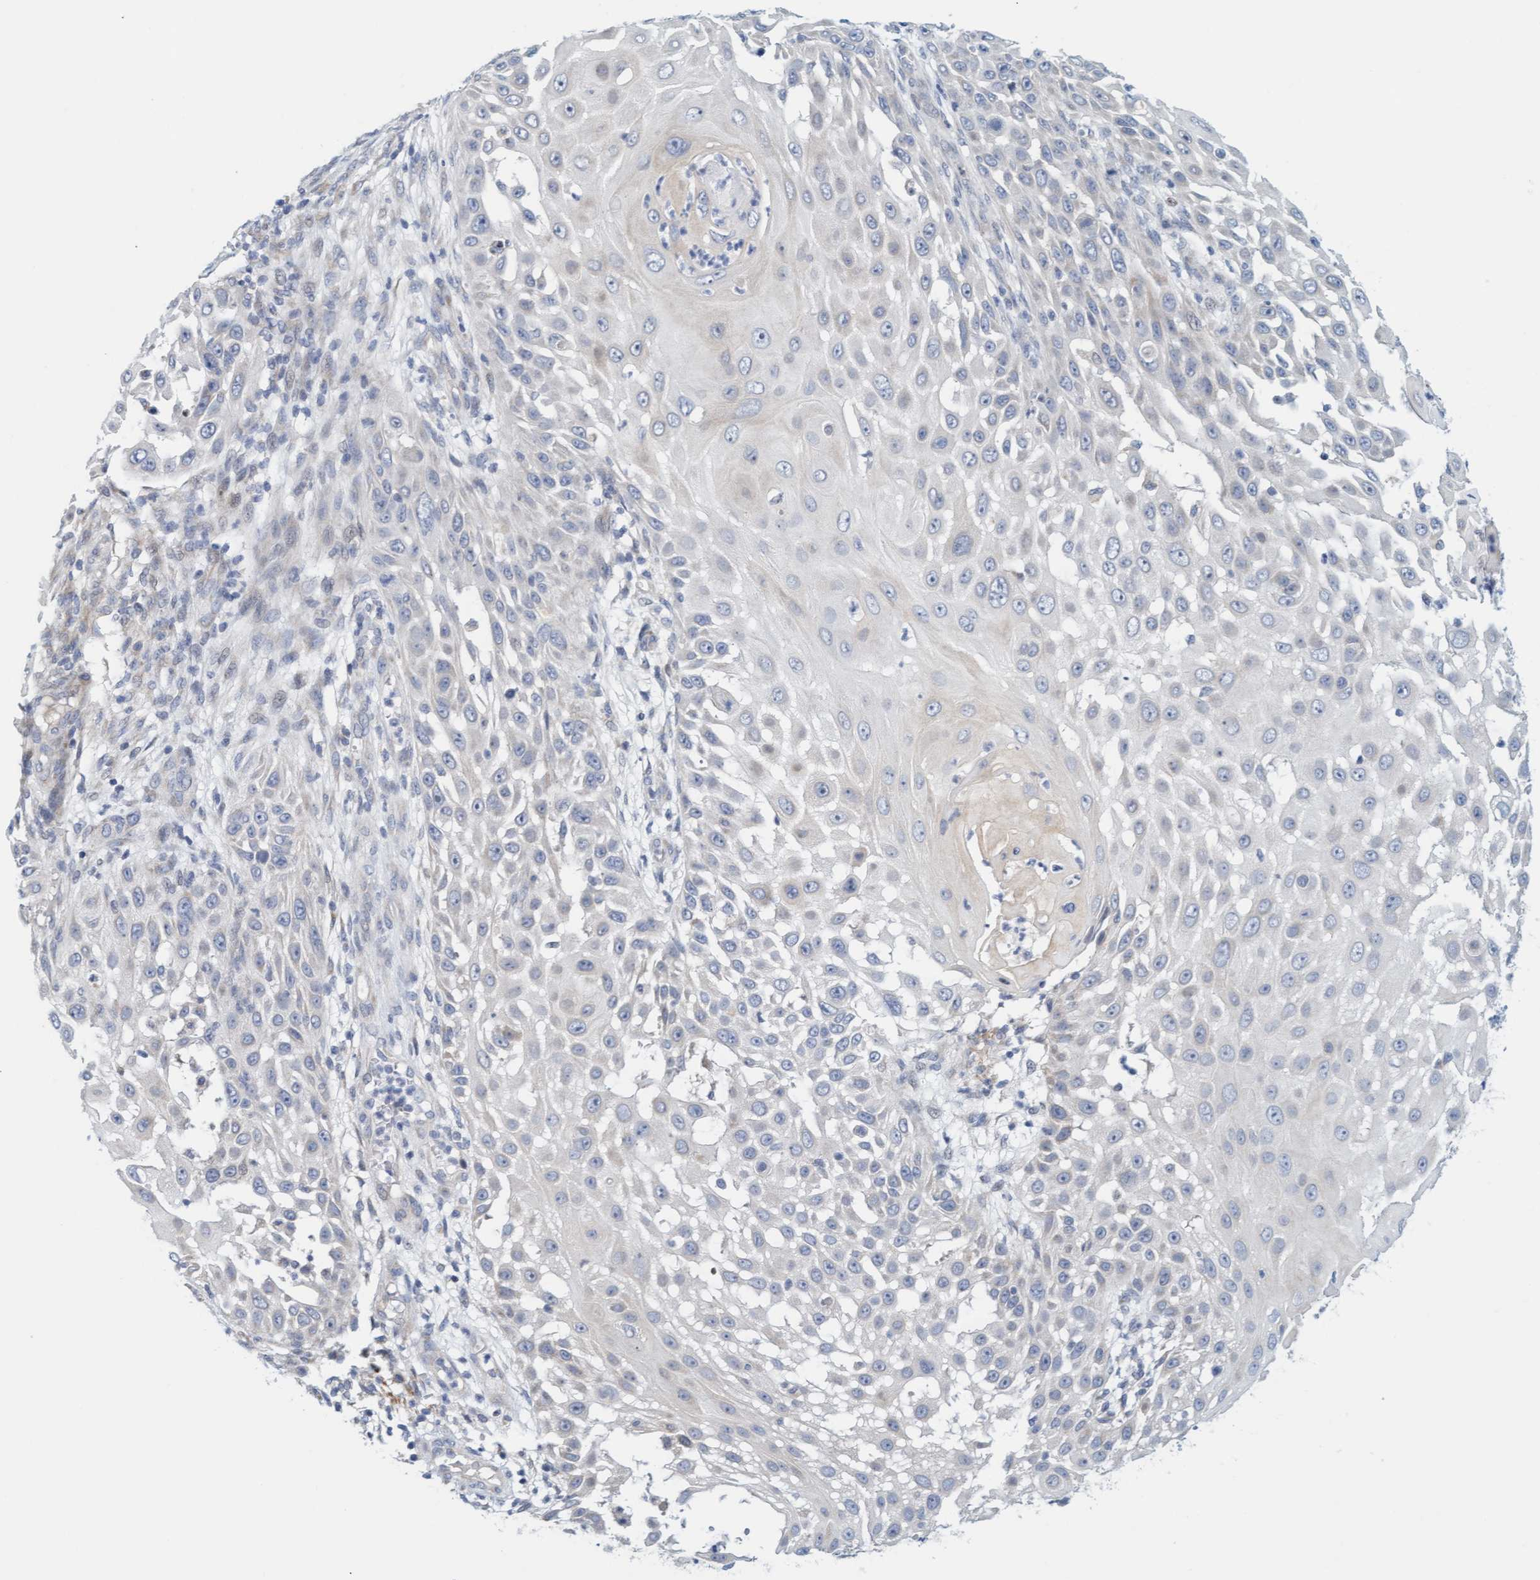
{"staining": {"intensity": "negative", "quantity": "none", "location": "none"}, "tissue": "skin cancer", "cell_type": "Tumor cells", "image_type": "cancer", "snomed": [{"axis": "morphology", "description": "Squamous cell carcinoma, NOS"}, {"axis": "topography", "description": "Skin"}], "caption": "Immunohistochemistry of squamous cell carcinoma (skin) demonstrates no staining in tumor cells. (DAB (3,3'-diaminobenzidine) immunohistochemistry with hematoxylin counter stain).", "gene": "ZC3H3", "patient": {"sex": "female", "age": 44}}